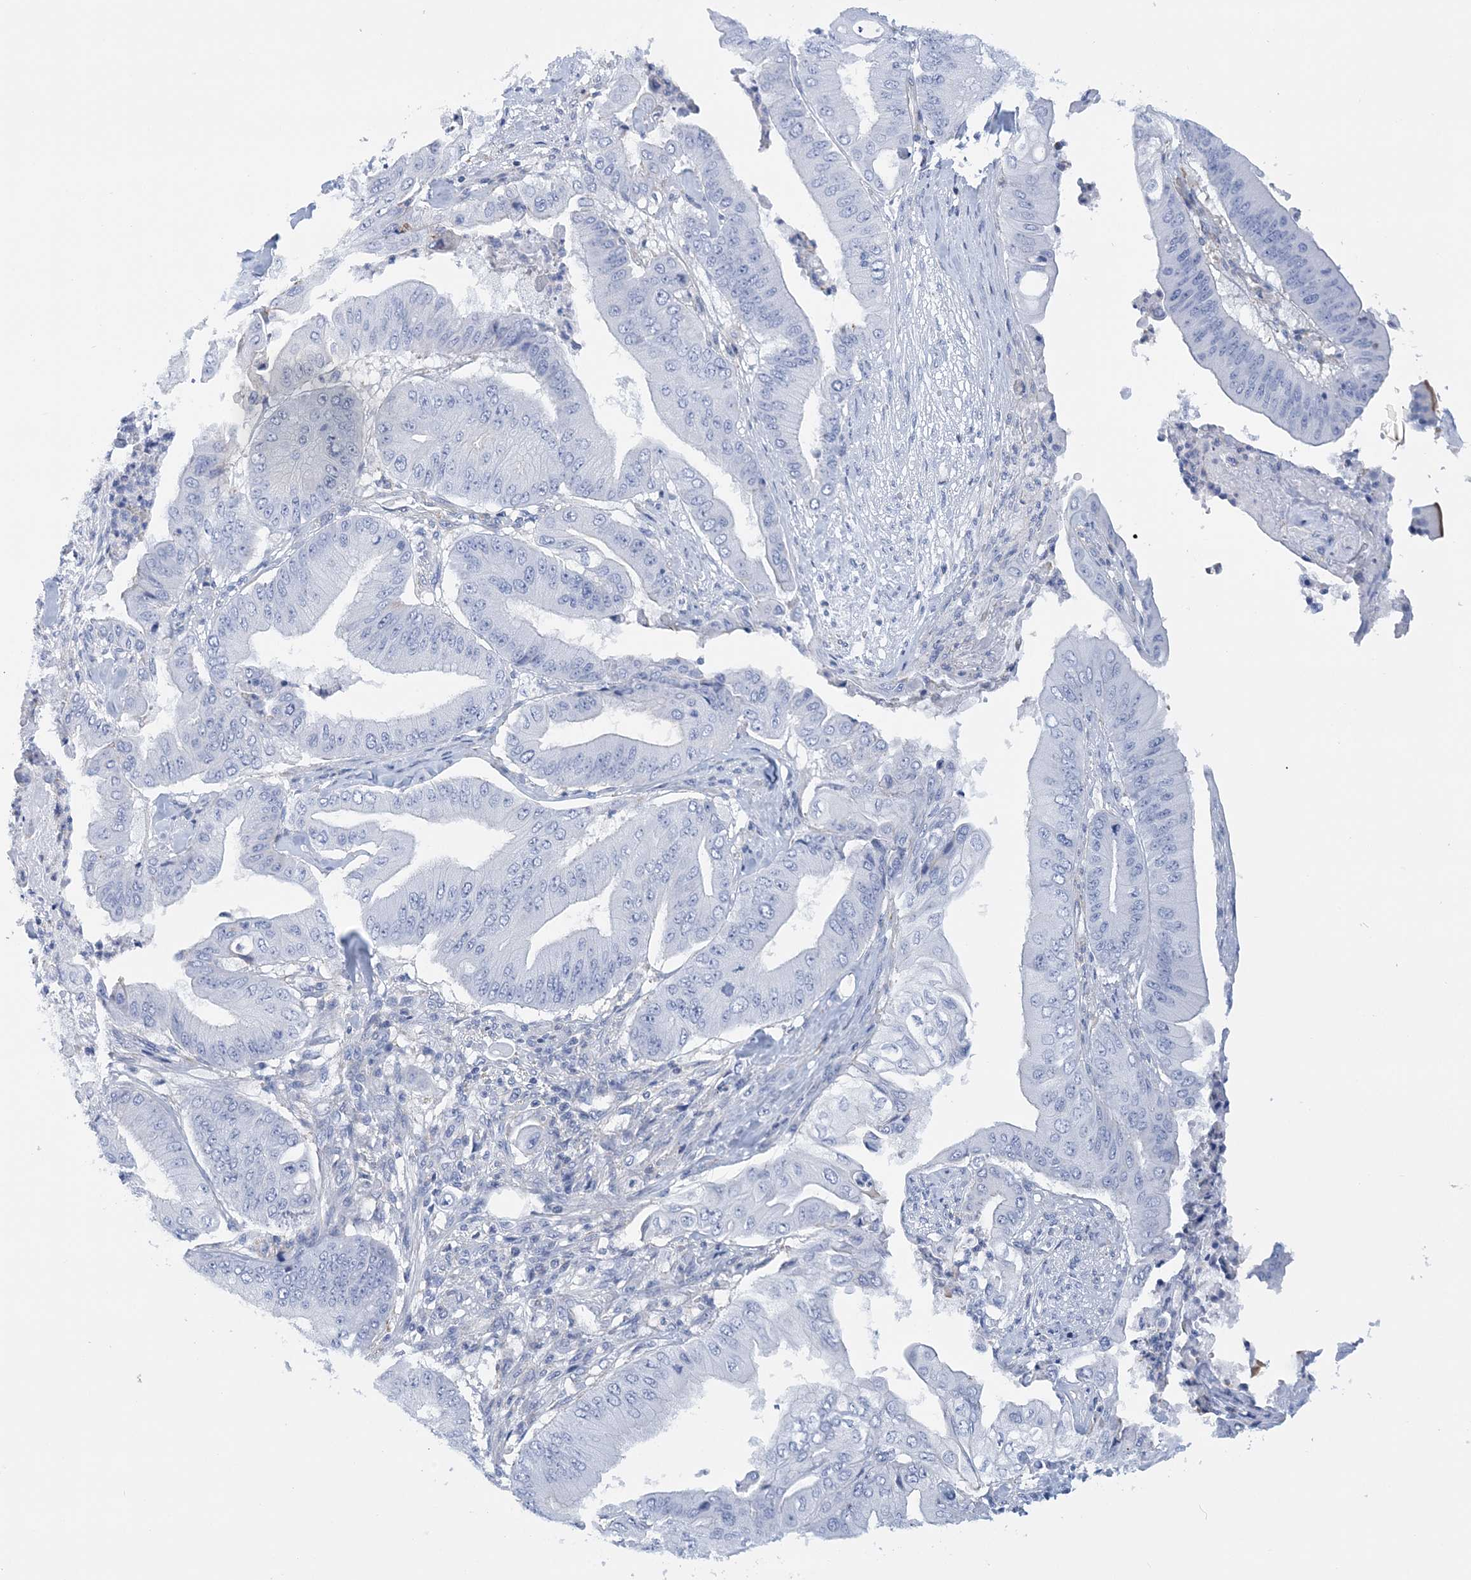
{"staining": {"intensity": "negative", "quantity": "none", "location": "none"}, "tissue": "pancreatic cancer", "cell_type": "Tumor cells", "image_type": "cancer", "snomed": [{"axis": "morphology", "description": "Adenocarcinoma, NOS"}, {"axis": "topography", "description": "Pancreas"}], "caption": "Pancreatic adenocarcinoma was stained to show a protein in brown. There is no significant expression in tumor cells.", "gene": "C11orf21", "patient": {"sex": "female", "age": 77}}